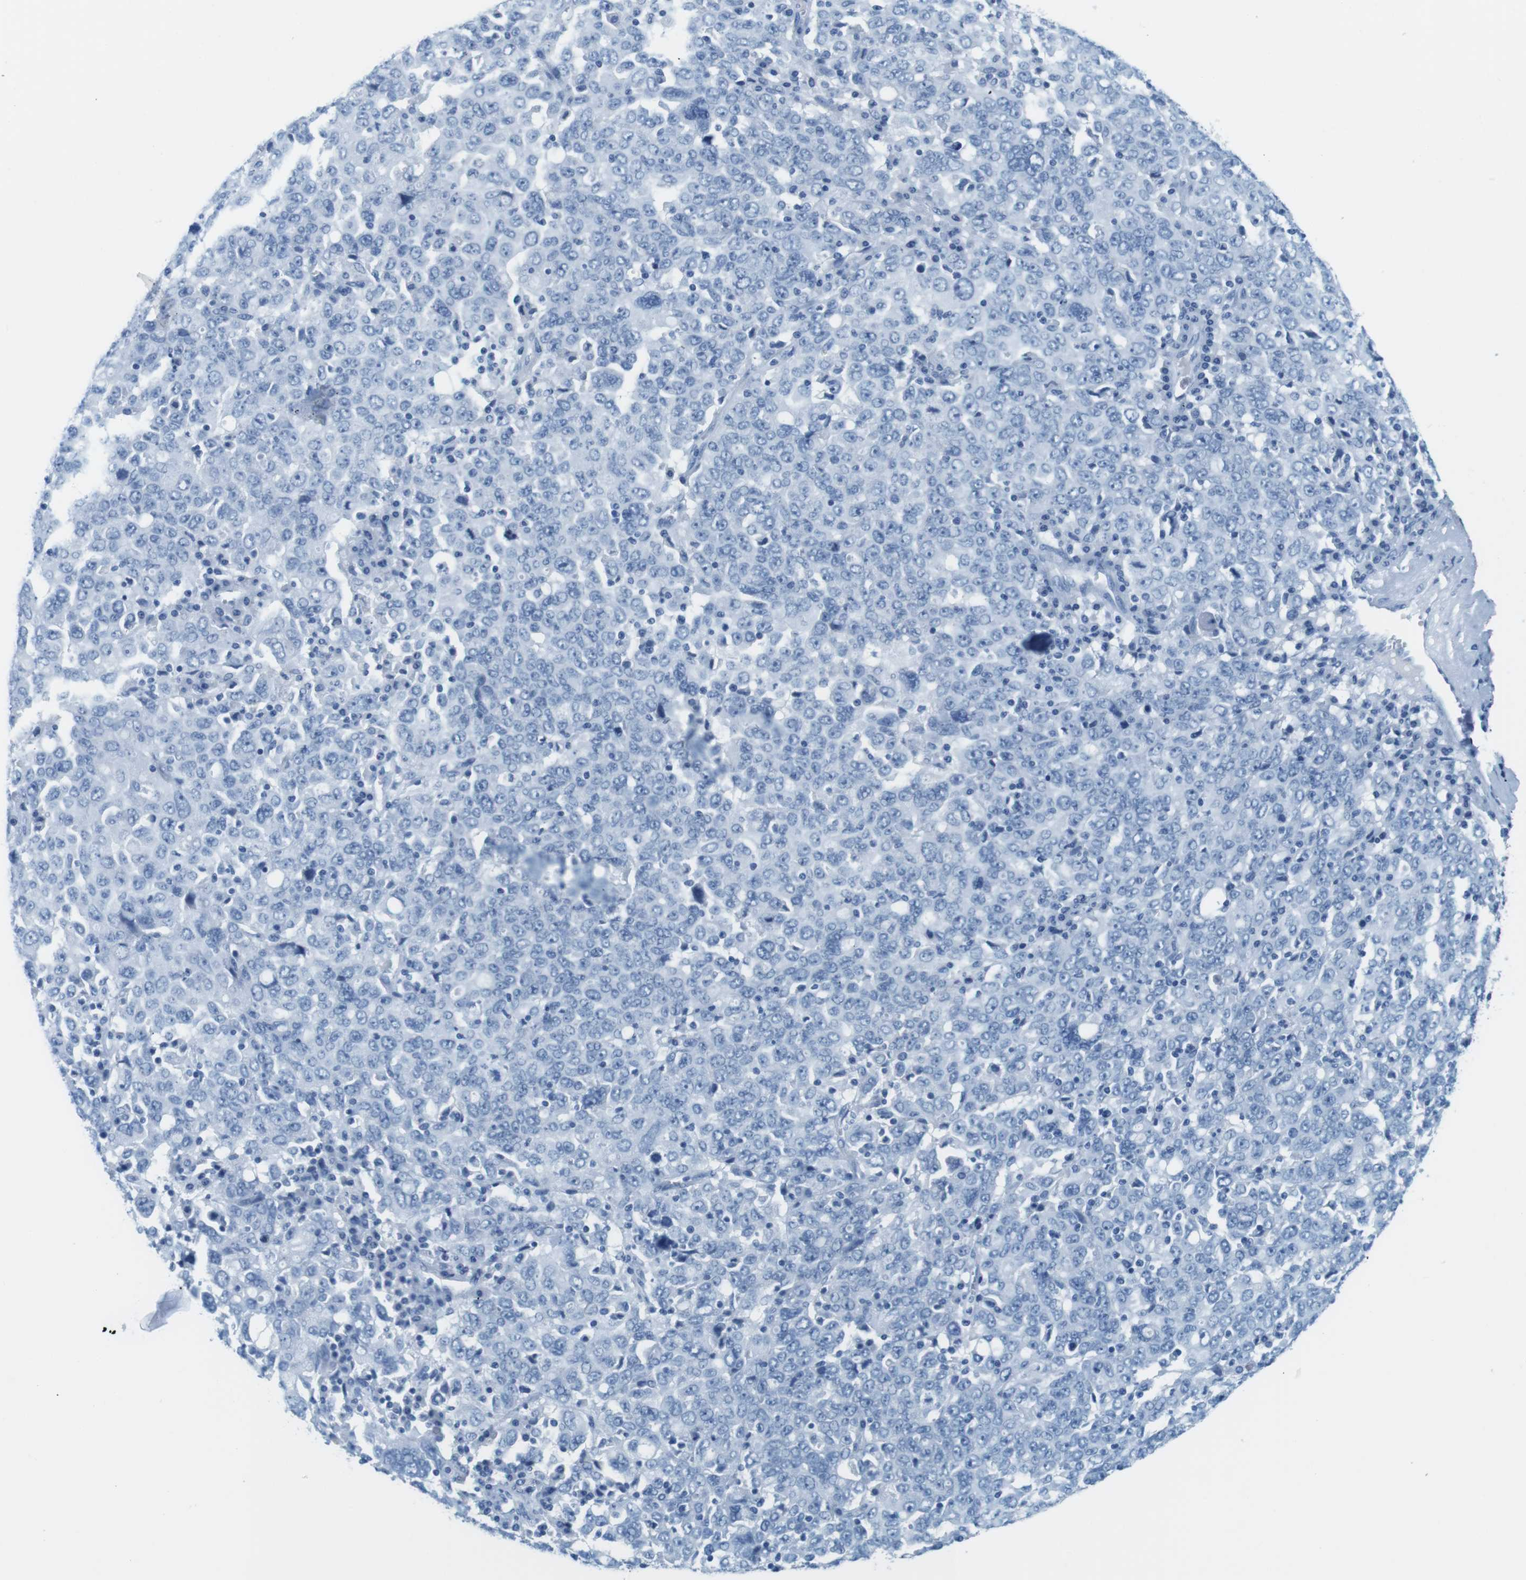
{"staining": {"intensity": "negative", "quantity": "none", "location": "none"}, "tissue": "ovarian cancer", "cell_type": "Tumor cells", "image_type": "cancer", "snomed": [{"axis": "morphology", "description": "Carcinoma, endometroid"}, {"axis": "topography", "description": "Ovary"}], "caption": "Immunohistochemical staining of human ovarian endometroid carcinoma displays no significant staining in tumor cells. (DAB immunohistochemistry (IHC), high magnification).", "gene": "CYP2C9", "patient": {"sex": "female", "age": 62}}